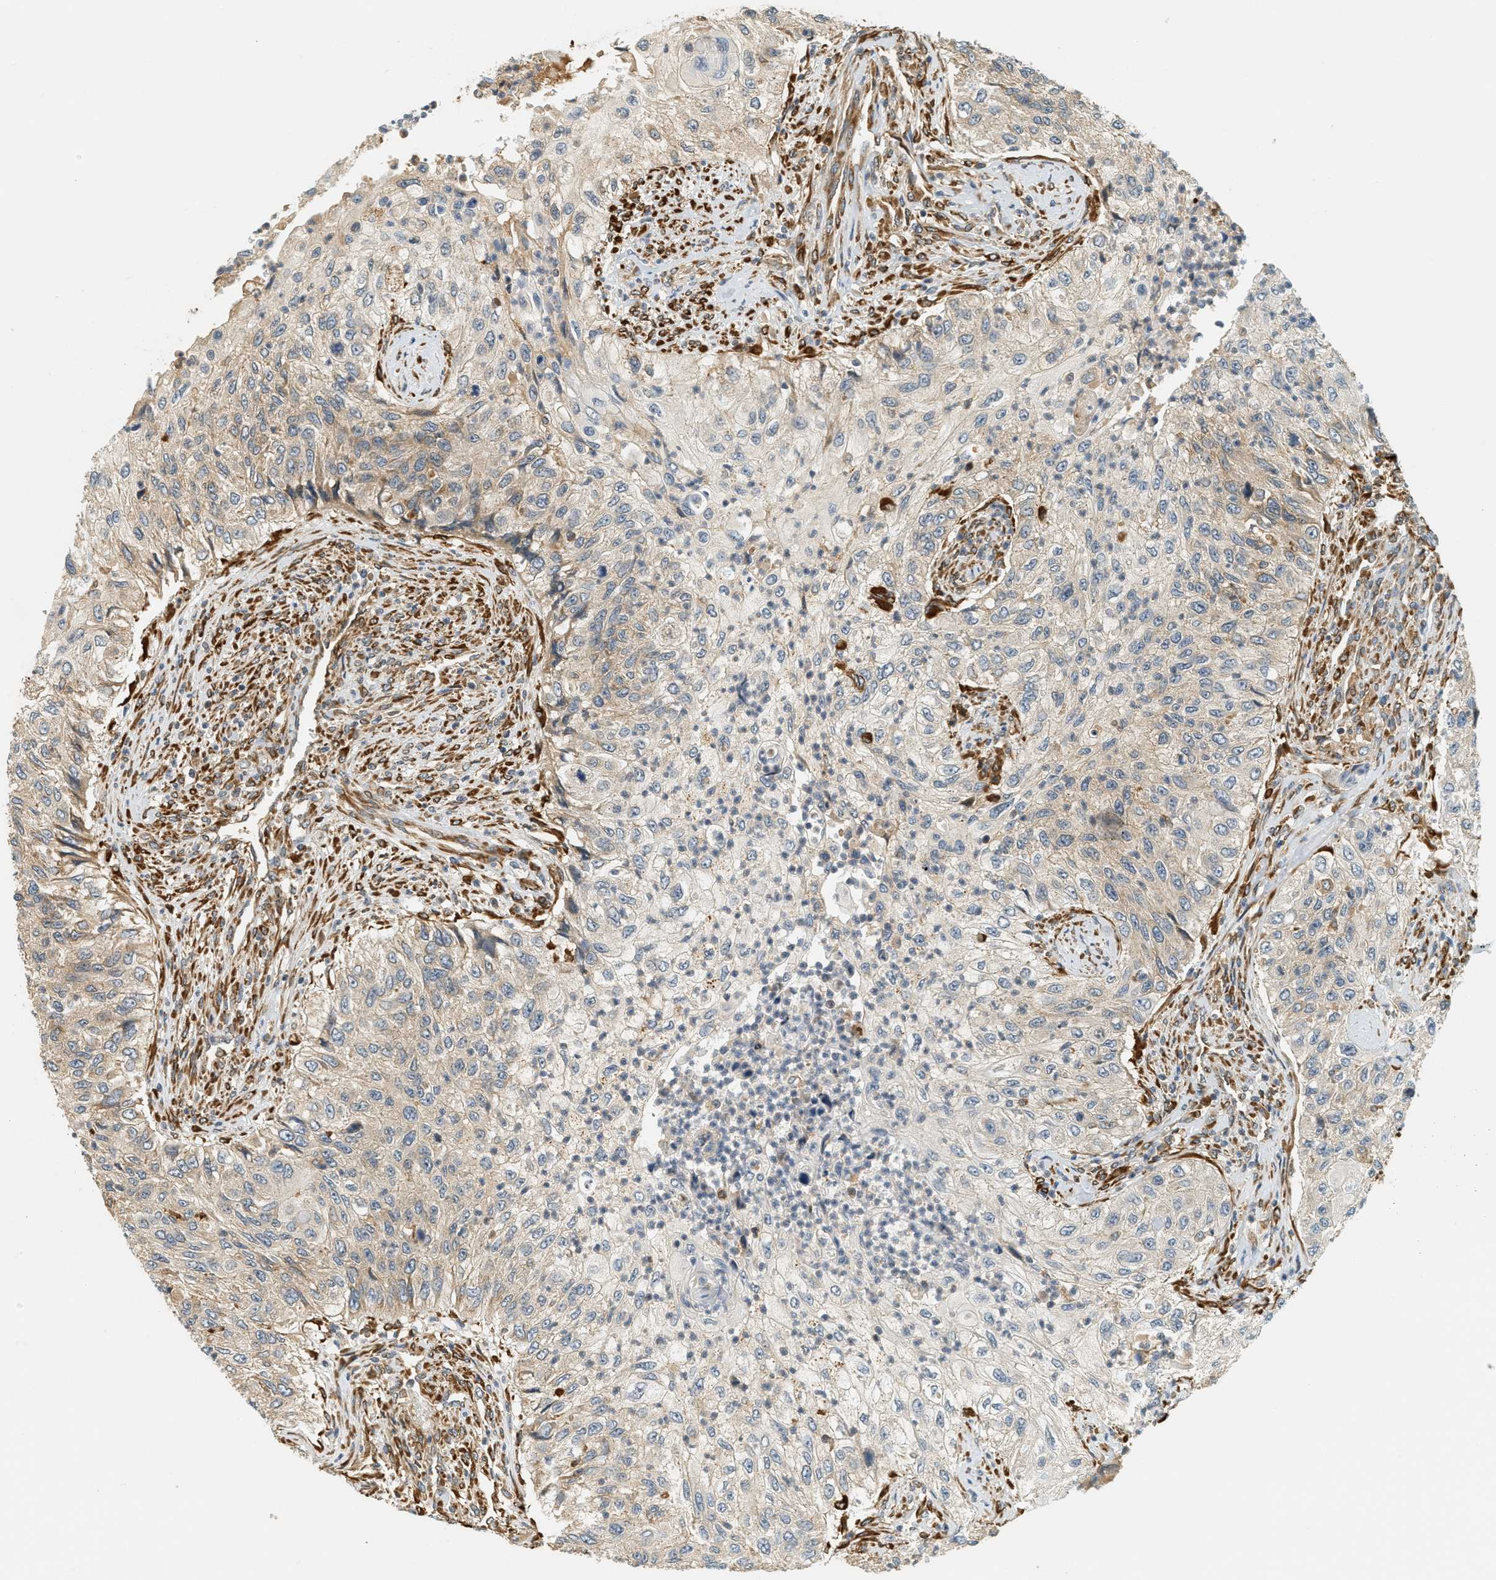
{"staining": {"intensity": "weak", "quantity": "<25%", "location": "cytoplasmic/membranous"}, "tissue": "urothelial cancer", "cell_type": "Tumor cells", "image_type": "cancer", "snomed": [{"axis": "morphology", "description": "Urothelial carcinoma, High grade"}, {"axis": "topography", "description": "Urinary bladder"}], "caption": "The micrograph displays no significant positivity in tumor cells of urothelial carcinoma (high-grade). Nuclei are stained in blue.", "gene": "PDK1", "patient": {"sex": "female", "age": 60}}